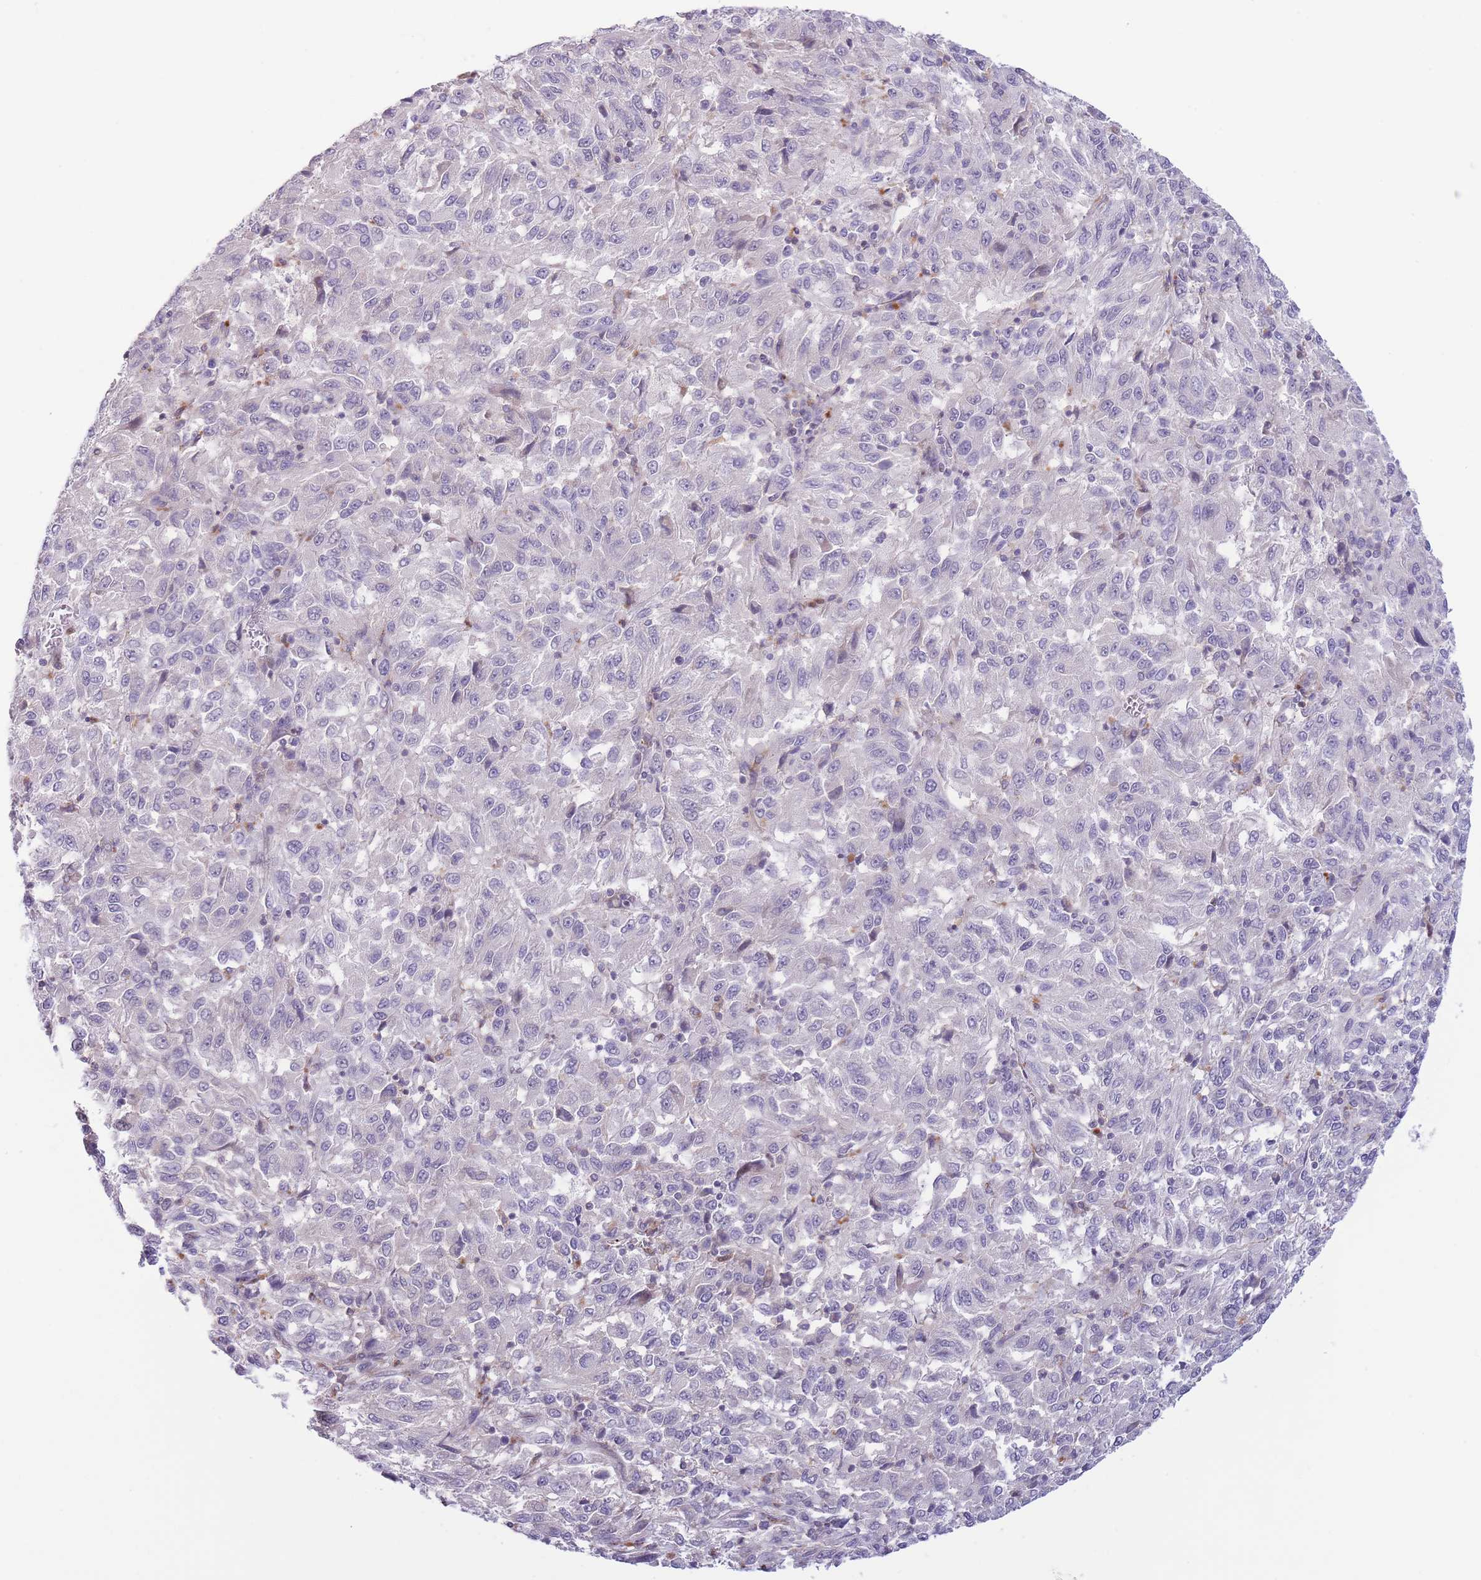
{"staining": {"intensity": "negative", "quantity": "none", "location": "none"}, "tissue": "melanoma", "cell_type": "Tumor cells", "image_type": "cancer", "snomed": [{"axis": "morphology", "description": "Malignant melanoma, Metastatic site"}, {"axis": "topography", "description": "Lung"}], "caption": "Immunohistochemical staining of human malignant melanoma (metastatic site) exhibits no significant positivity in tumor cells.", "gene": "C9orf152", "patient": {"sex": "male", "age": 64}}